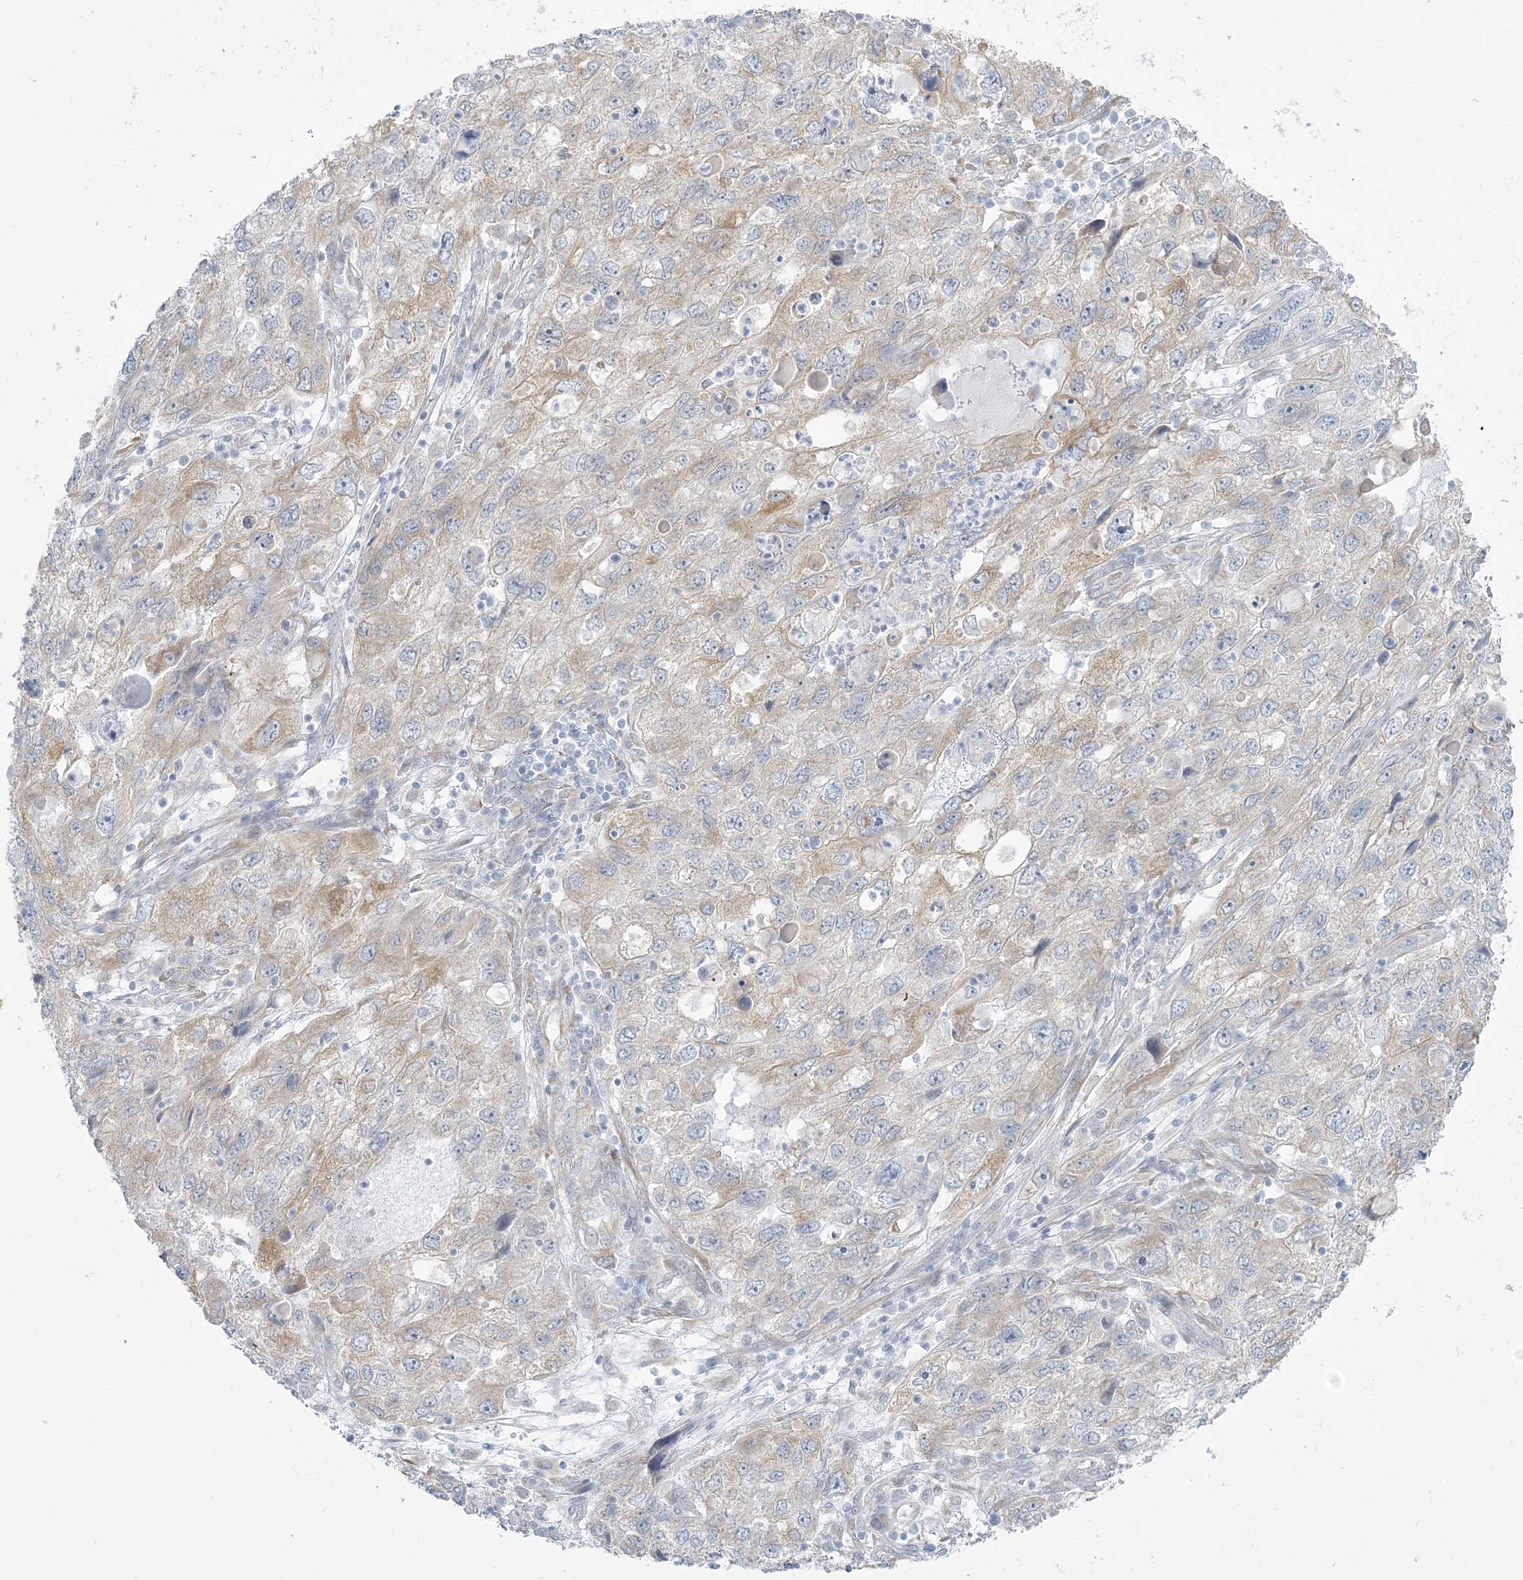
{"staining": {"intensity": "weak", "quantity": "<25%", "location": "cytoplasmic/membranous"}, "tissue": "endometrial cancer", "cell_type": "Tumor cells", "image_type": "cancer", "snomed": [{"axis": "morphology", "description": "Adenocarcinoma, NOS"}, {"axis": "topography", "description": "Endometrium"}], "caption": "Endometrial cancer (adenocarcinoma) was stained to show a protein in brown. There is no significant positivity in tumor cells.", "gene": "ZC3H6", "patient": {"sex": "female", "age": 49}}